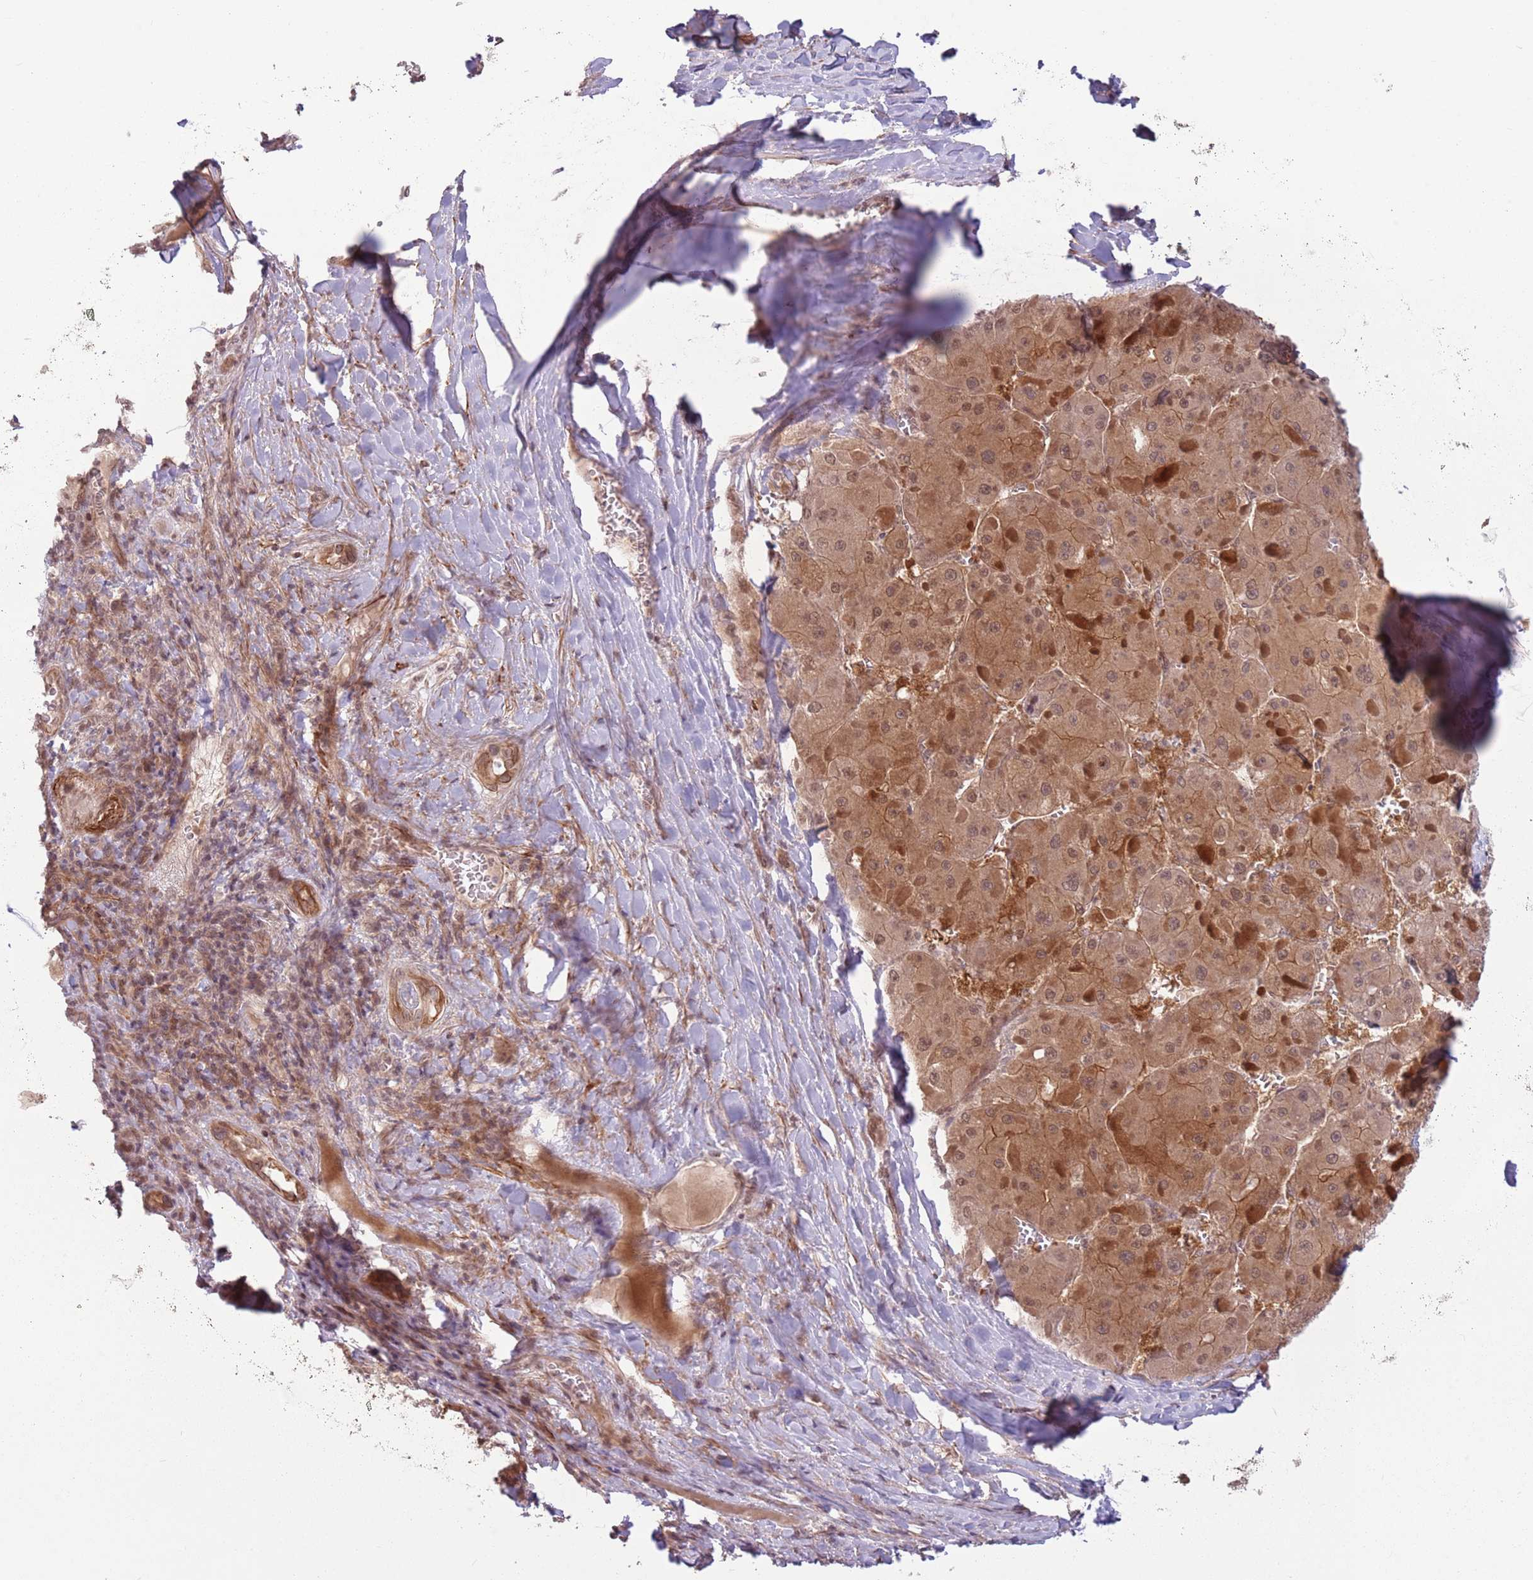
{"staining": {"intensity": "moderate", "quantity": ">75%", "location": "cytoplasmic/membranous,nuclear"}, "tissue": "liver cancer", "cell_type": "Tumor cells", "image_type": "cancer", "snomed": [{"axis": "morphology", "description": "Carcinoma, Hepatocellular, NOS"}, {"axis": "topography", "description": "Liver"}], "caption": "Liver cancer stained for a protein (brown) reveals moderate cytoplasmic/membranous and nuclear positive staining in approximately >75% of tumor cells.", "gene": "CCDC154", "patient": {"sex": "female", "age": 73}}